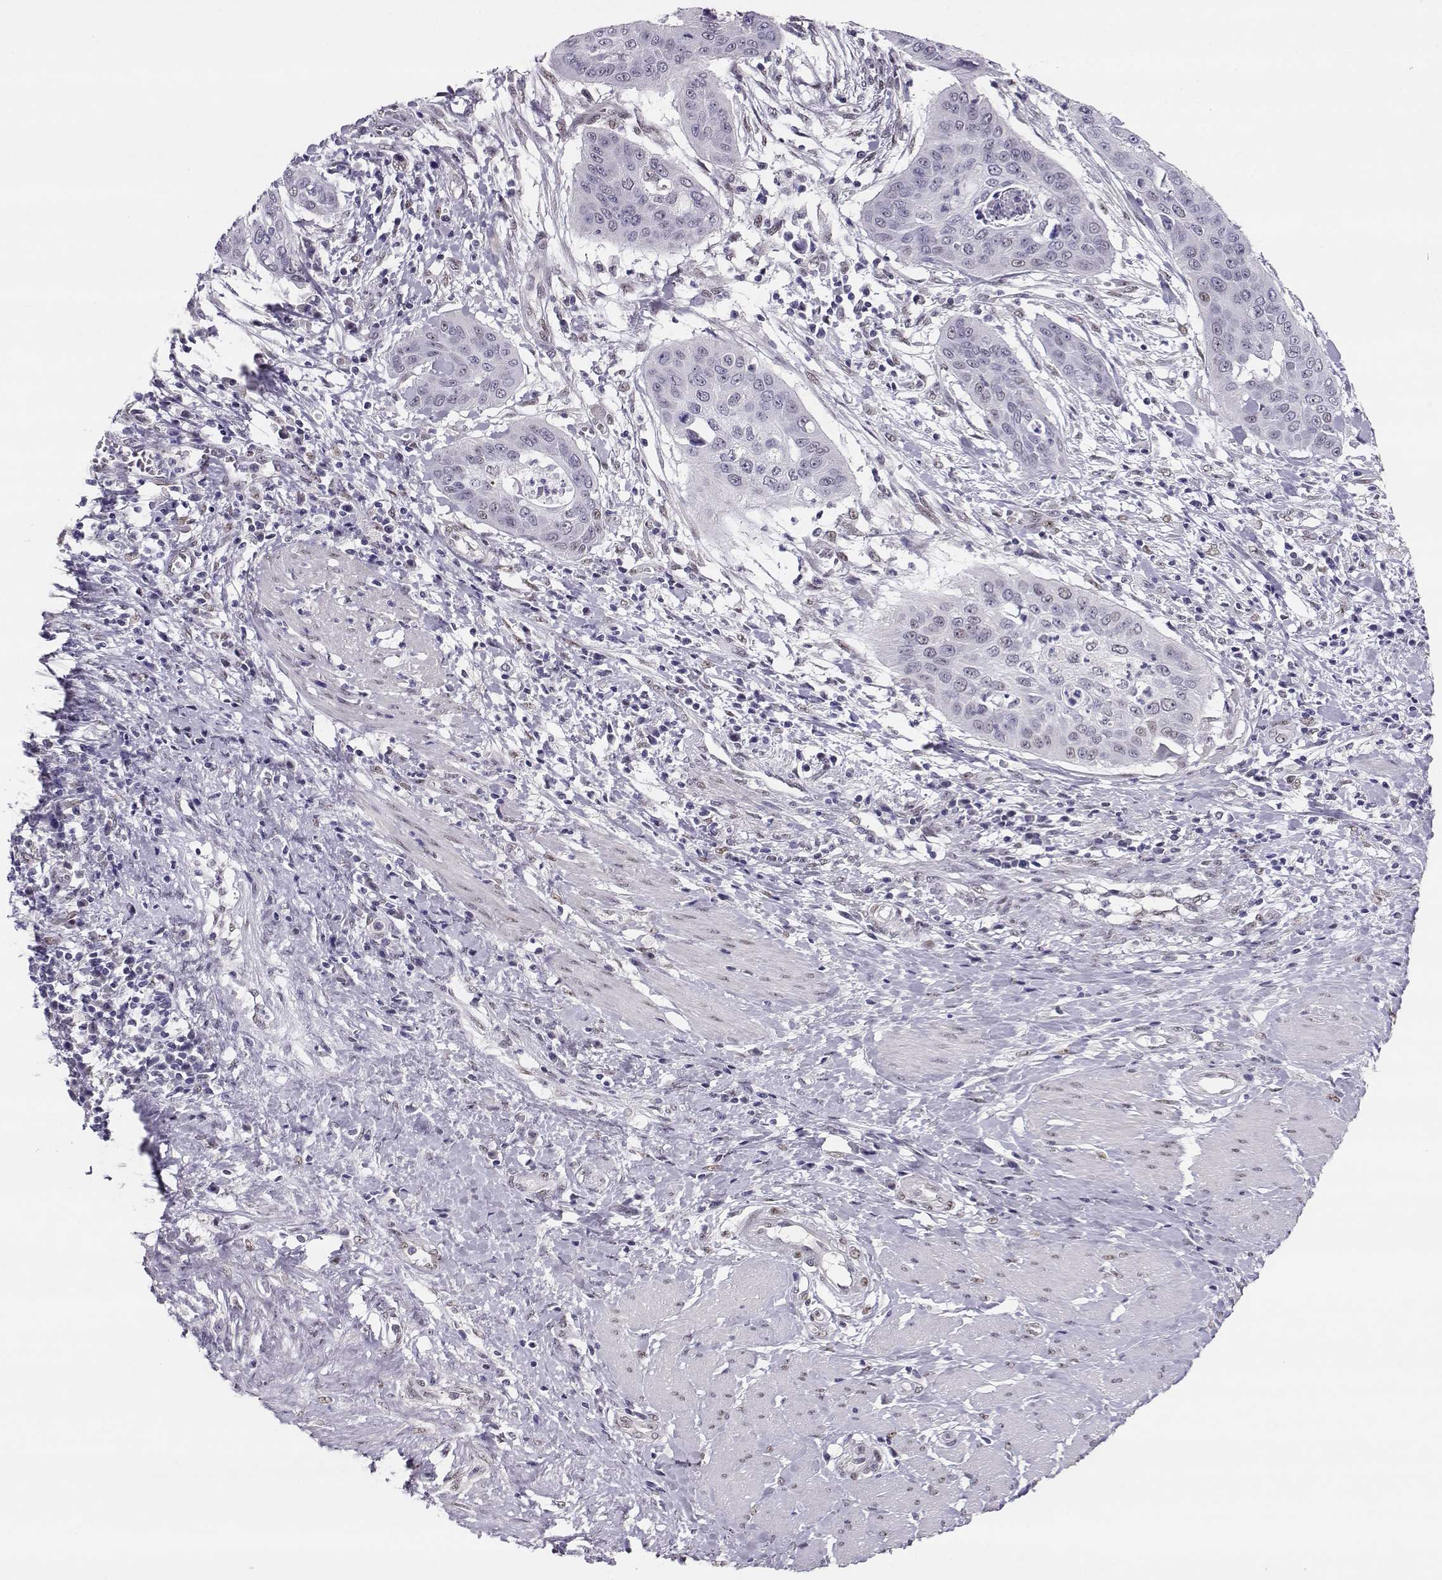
{"staining": {"intensity": "negative", "quantity": "none", "location": "none"}, "tissue": "cervical cancer", "cell_type": "Tumor cells", "image_type": "cancer", "snomed": [{"axis": "morphology", "description": "Squamous cell carcinoma, NOS"}, {"axis": "topography", "description": "Cervix"}], "caption": "The immunohistochemistry photomicrograph has no significant expression in tumor cells of squamous cell carcinoma (cervical) tissue.", "gene": "POLI", "patient": {"sex": "female", "age": 39}}